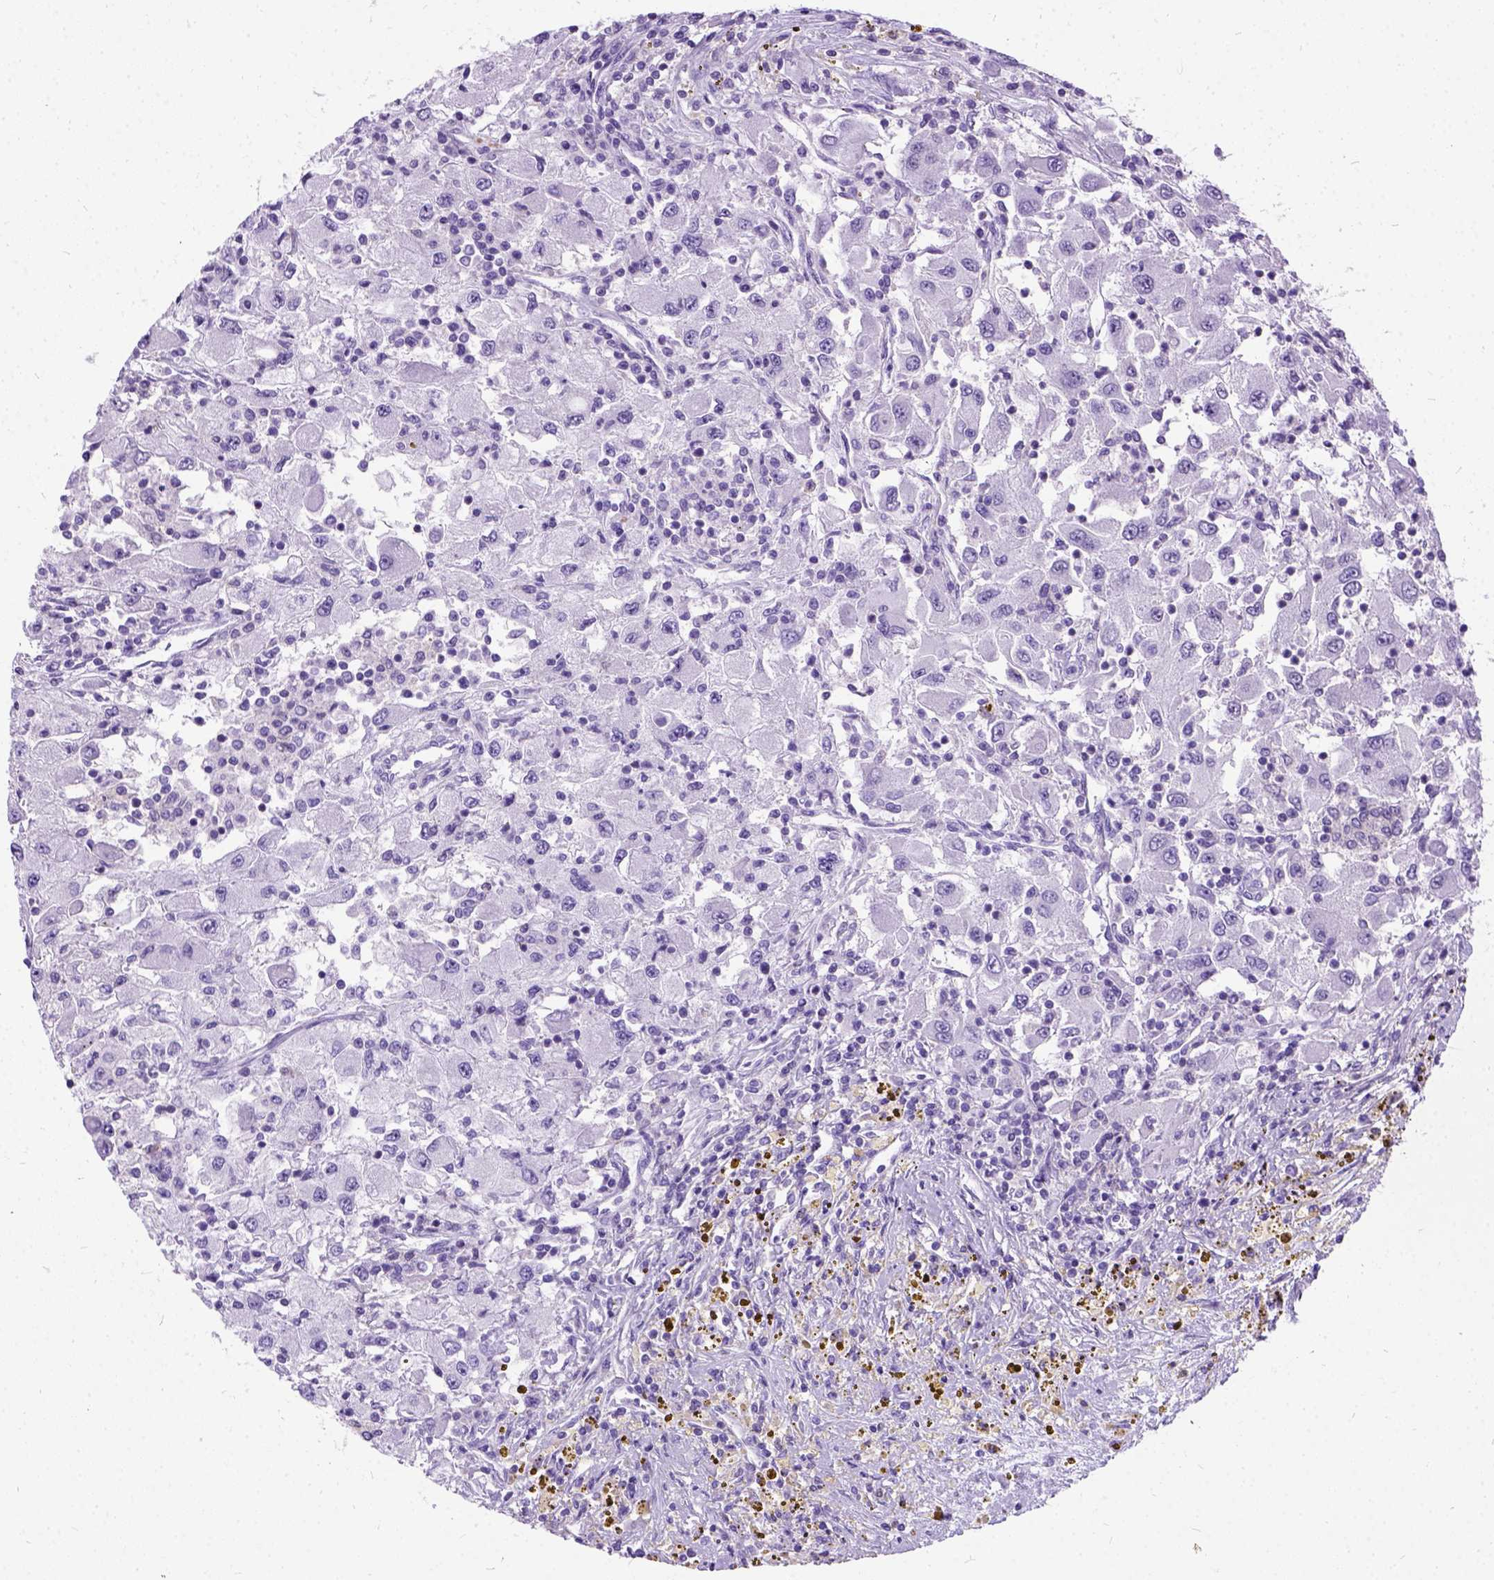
{"staining": {"intensity": "negative", "quantity": "none", "location": "none"}, "tissue": "renal cancer", "cell_type": "Tumor cells", "image_type": "cancer", "snomed": [{"axis": "morphology", "description": "Adenocarcinoma, NOS"}, {"axis": "topography", "description": "Kidney"}], "caption": "Immunohistochemical staining of human adenocarcinoma (renal) reveals no significant staining in tumor cells. (DAB (3,3'-diaminobenzidine) immunohistochemistry visualized using brightfield microscopy, high magnification).", "gene": "PRG2", "patient": {"sex": "female", "age": 67}}